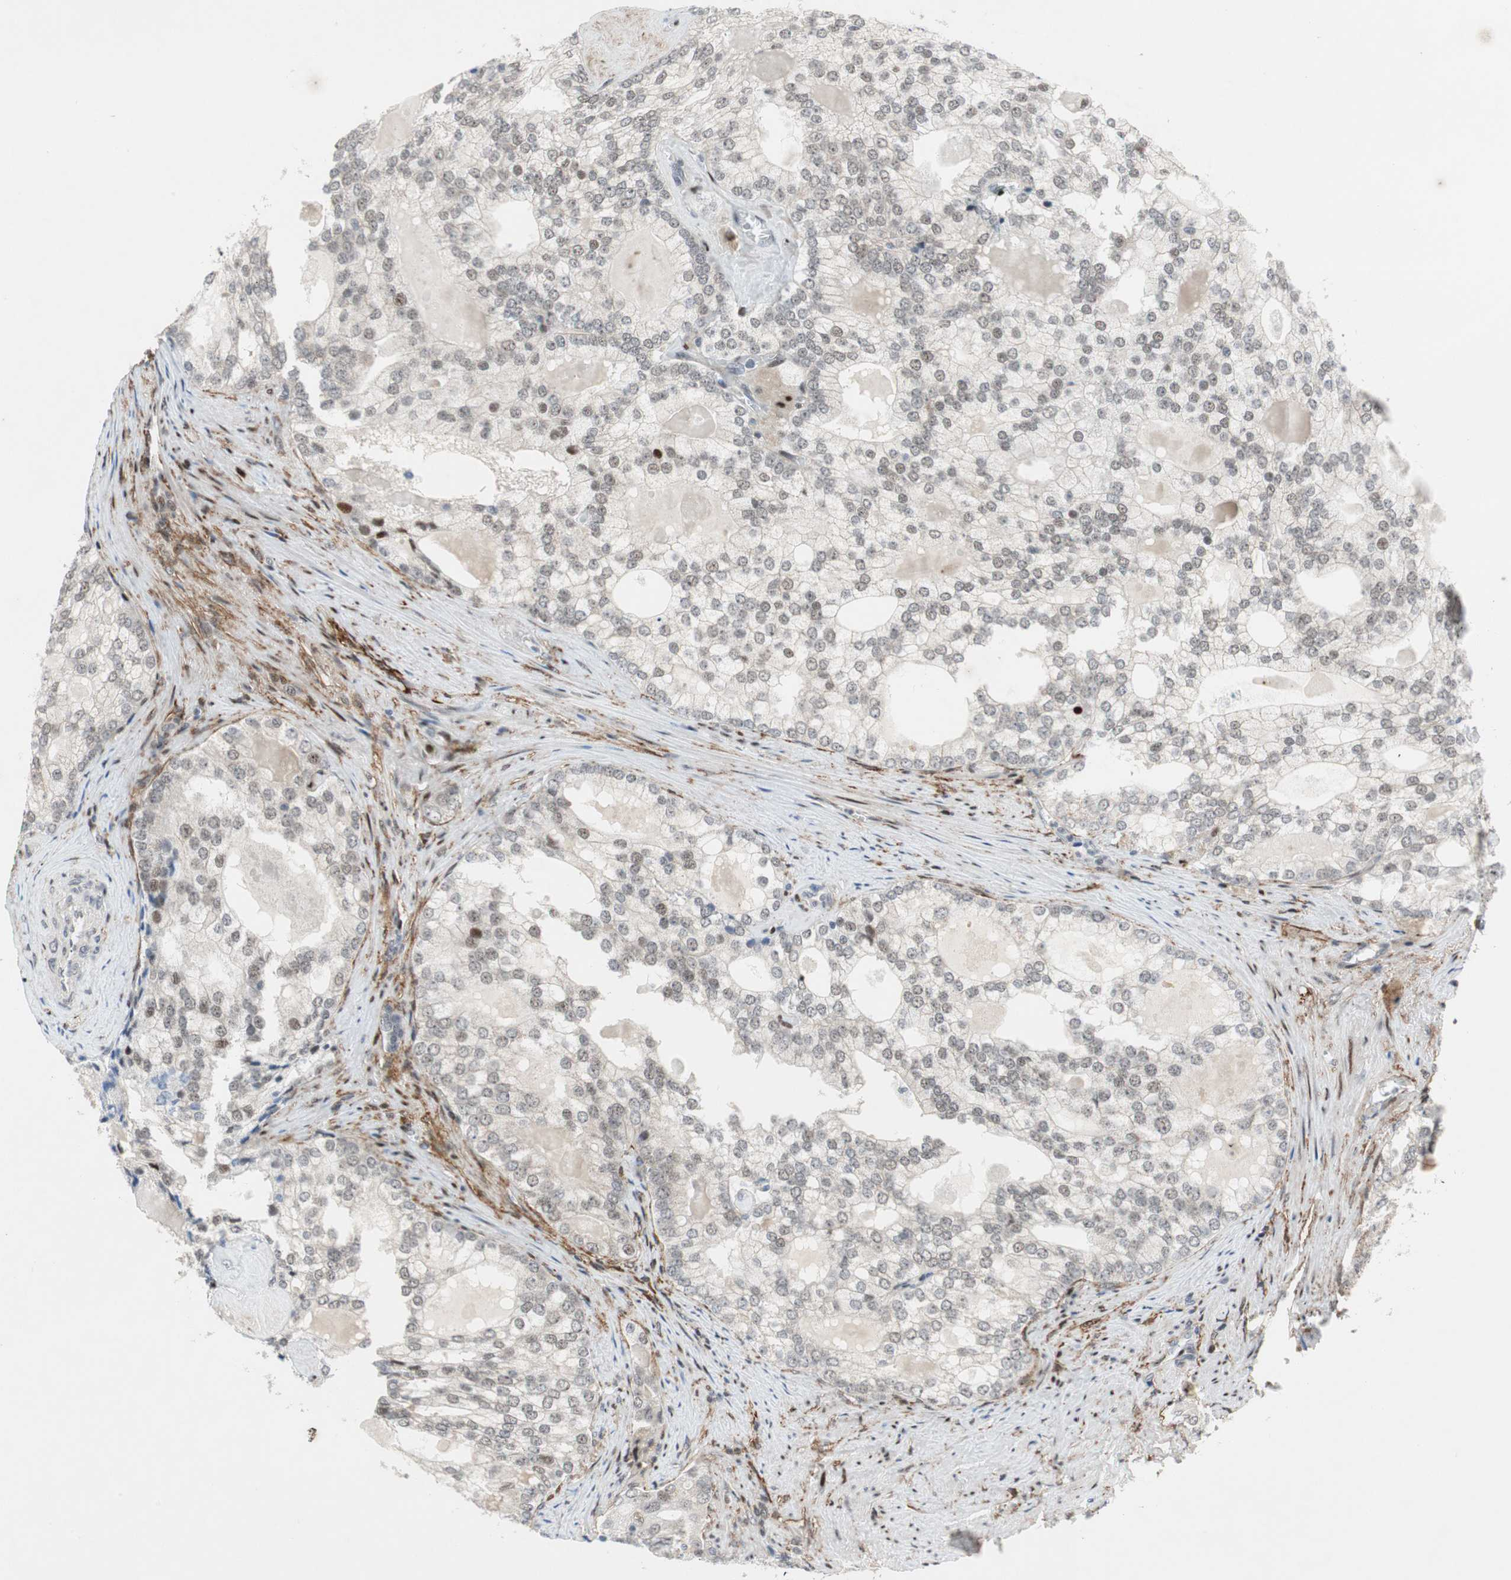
{"staining": {"intensity": "moderate", "quantity": "<25%", "location": "nuclear"}, "tissue": "prostate cancer", "cell_type": "Tumor cells", "image_type": "cancer", "snomed": [{"axis": "morphology", "description": "Adenocarcinoma, High grade"}, {"axis": "topography", "description": "Prostate"}], "caption": "A histopathology image of human adenocarcinoma (high-grade) (prostate) stained for a protein shows moderate nuclear brown staining in tumor cells. (DAB IHC, brown staining for protein, blue staining for nuclei).", "gene": "FBXO44", "patient": {"sex": "male", "age": 66}}